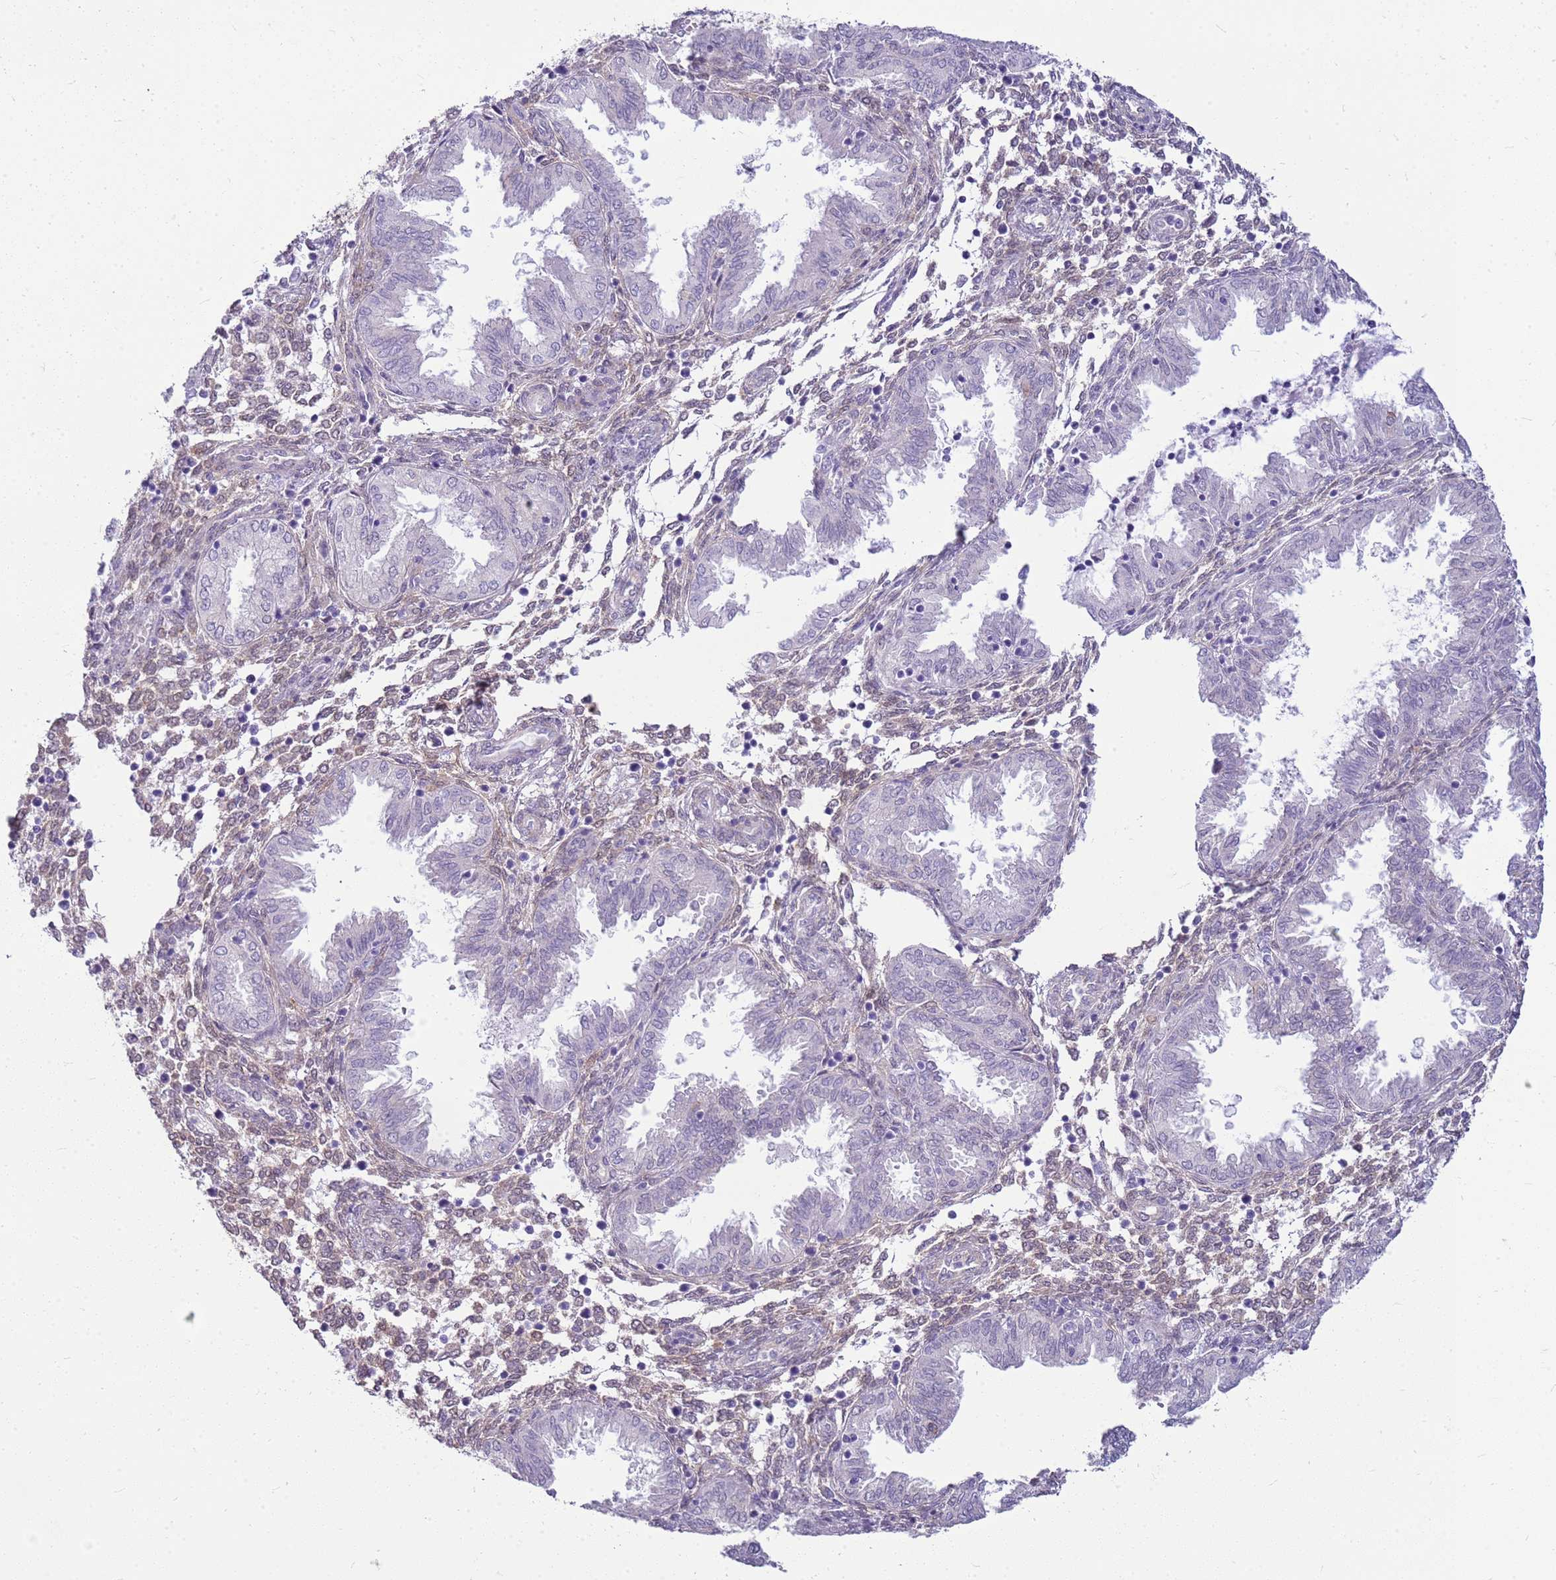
{"staining": {"intensity": "negative", "quantity": "none", "location": "none"}, "tissue": "endometrium", "cell_type": "Cells in endometrial stroma", "image_type": "normal", "snomed": [{"axis": "morphology", "description": "Normal tissue, NOS"}, {"axis": "topography", "description": "Endometrium"}], "caption": "A histopathology image of endometrium stained for a protein reveals no brown staining in cells in endometrial stroma. The staining is performed using DAB (3,3'-diaminobenzidine) brown chromogen with nuclei counter-stained in using hematoxylin.", "gene": "HSPB1", "patient": {"sex": "female", "age": 33}}